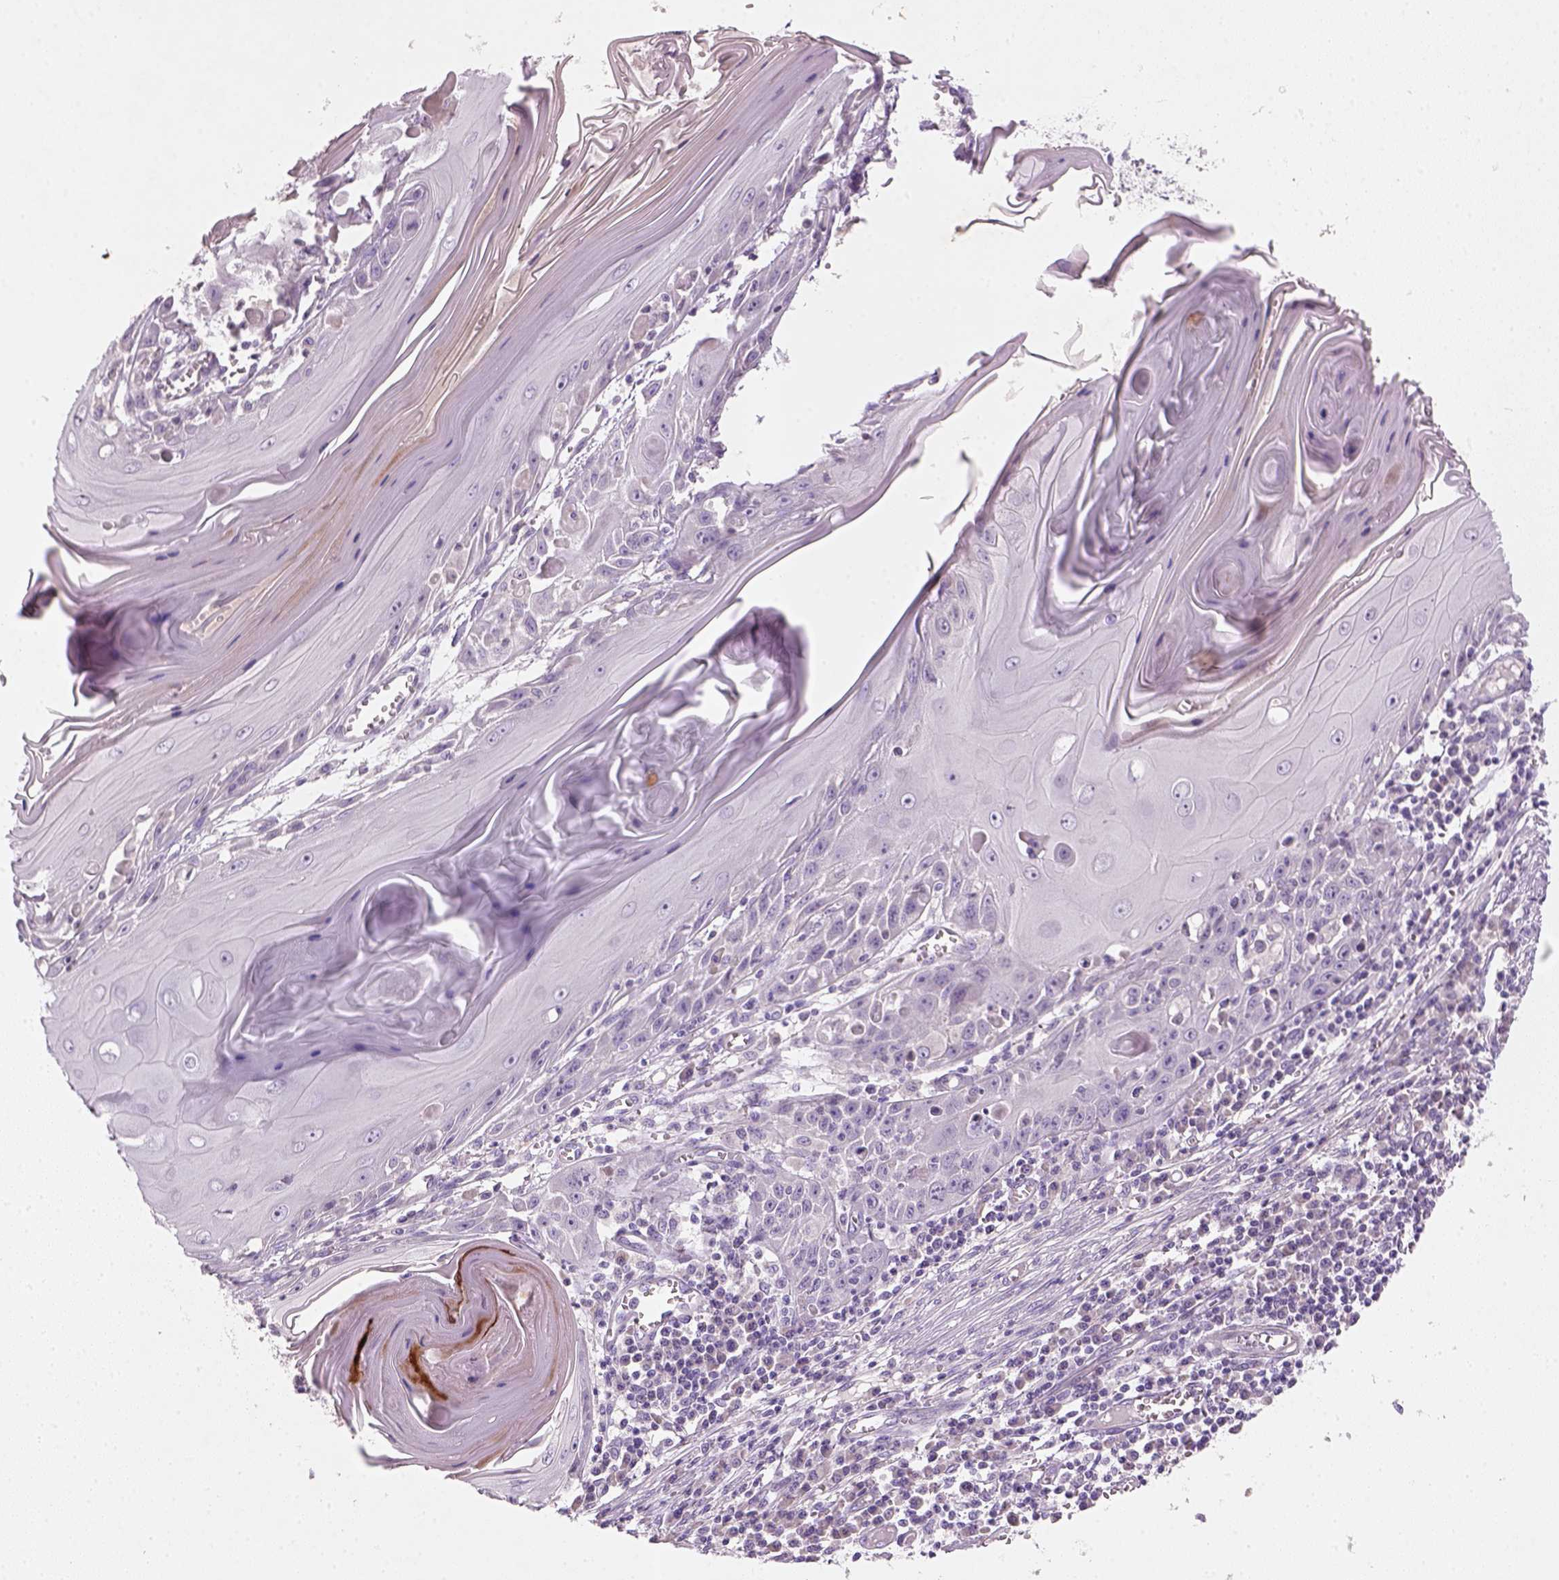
{"staining": {"intensity": "negative", "quantity": "none", "location": "none"}, "tissue": "skin cancer", "cell_type": "Tumor cells", "image_type": "cancer", "snomed": [{"axis": "morphology", "description": "Squamous cell carcinoma, NOS"}, {"axis": "topography", "description": "Skin"}, {"axis": "topography", "description": "Vulva"}], "caption": "Tumor cells are negative for protein expression in human squamous cell carcinoma (skin). (DAB (3,3'-diaminobenzidine) IHC with hematoxylin counter stain).", "gene": "NUDT6", "patient": {"sex": "female", "age": 85}}